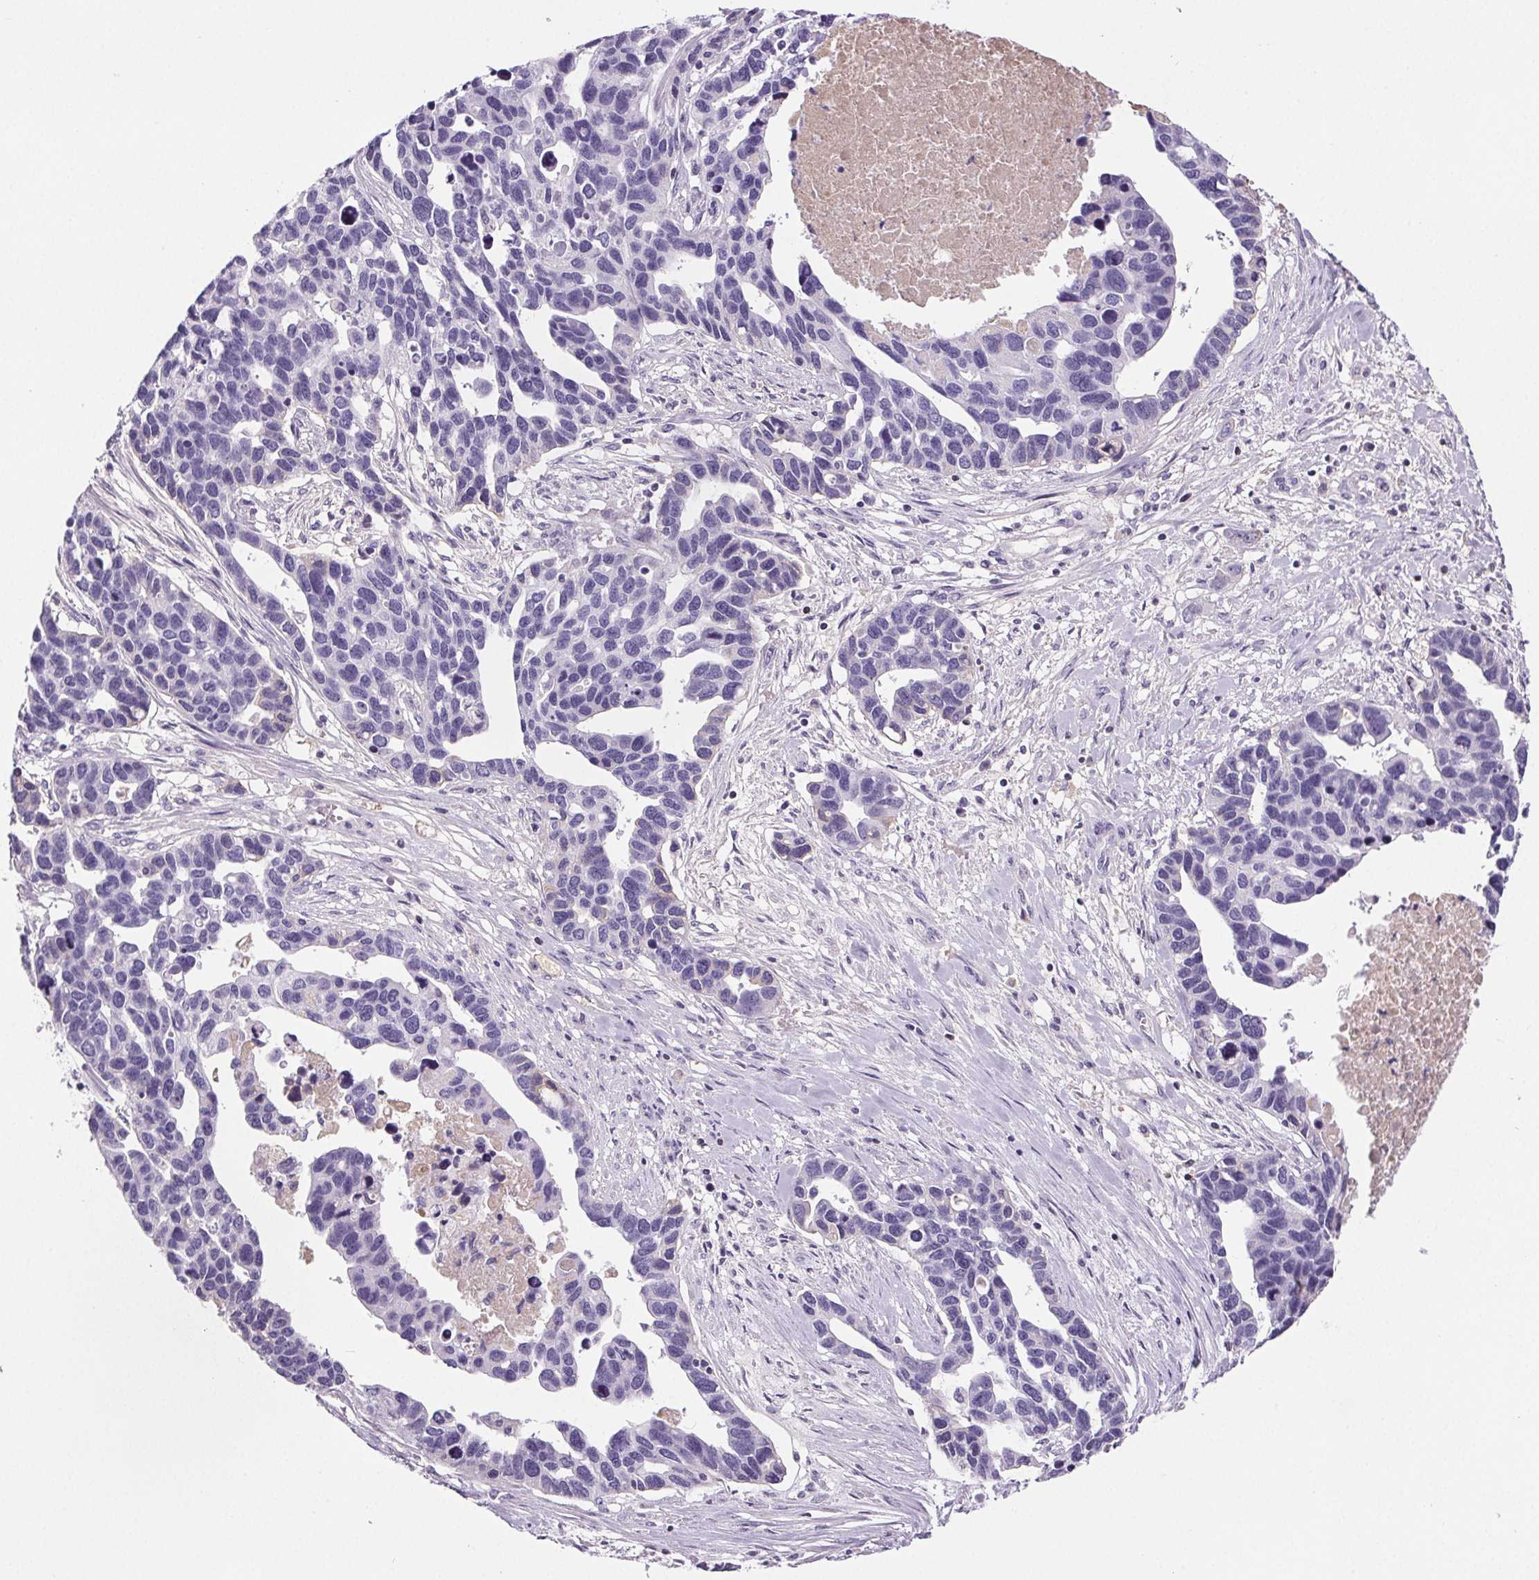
{"staining": {"intensity": "negative", "quantity": "none", "location": "none"}, "tissue": "ovarian cancer", "cell_type": "Tumor cells", "image_type": "cancer", "snomed": [{"axis": "morphology", "description": "Cystadenocarcinoma, serous, NOS"}, {"axis": "topography", "description": "Ovary"}], "caption": "The image reveals no significant staining in tumor cells of ovarian cancer.", "gene": "CD5L", "patient": {"sex": "female", "age": 54}}